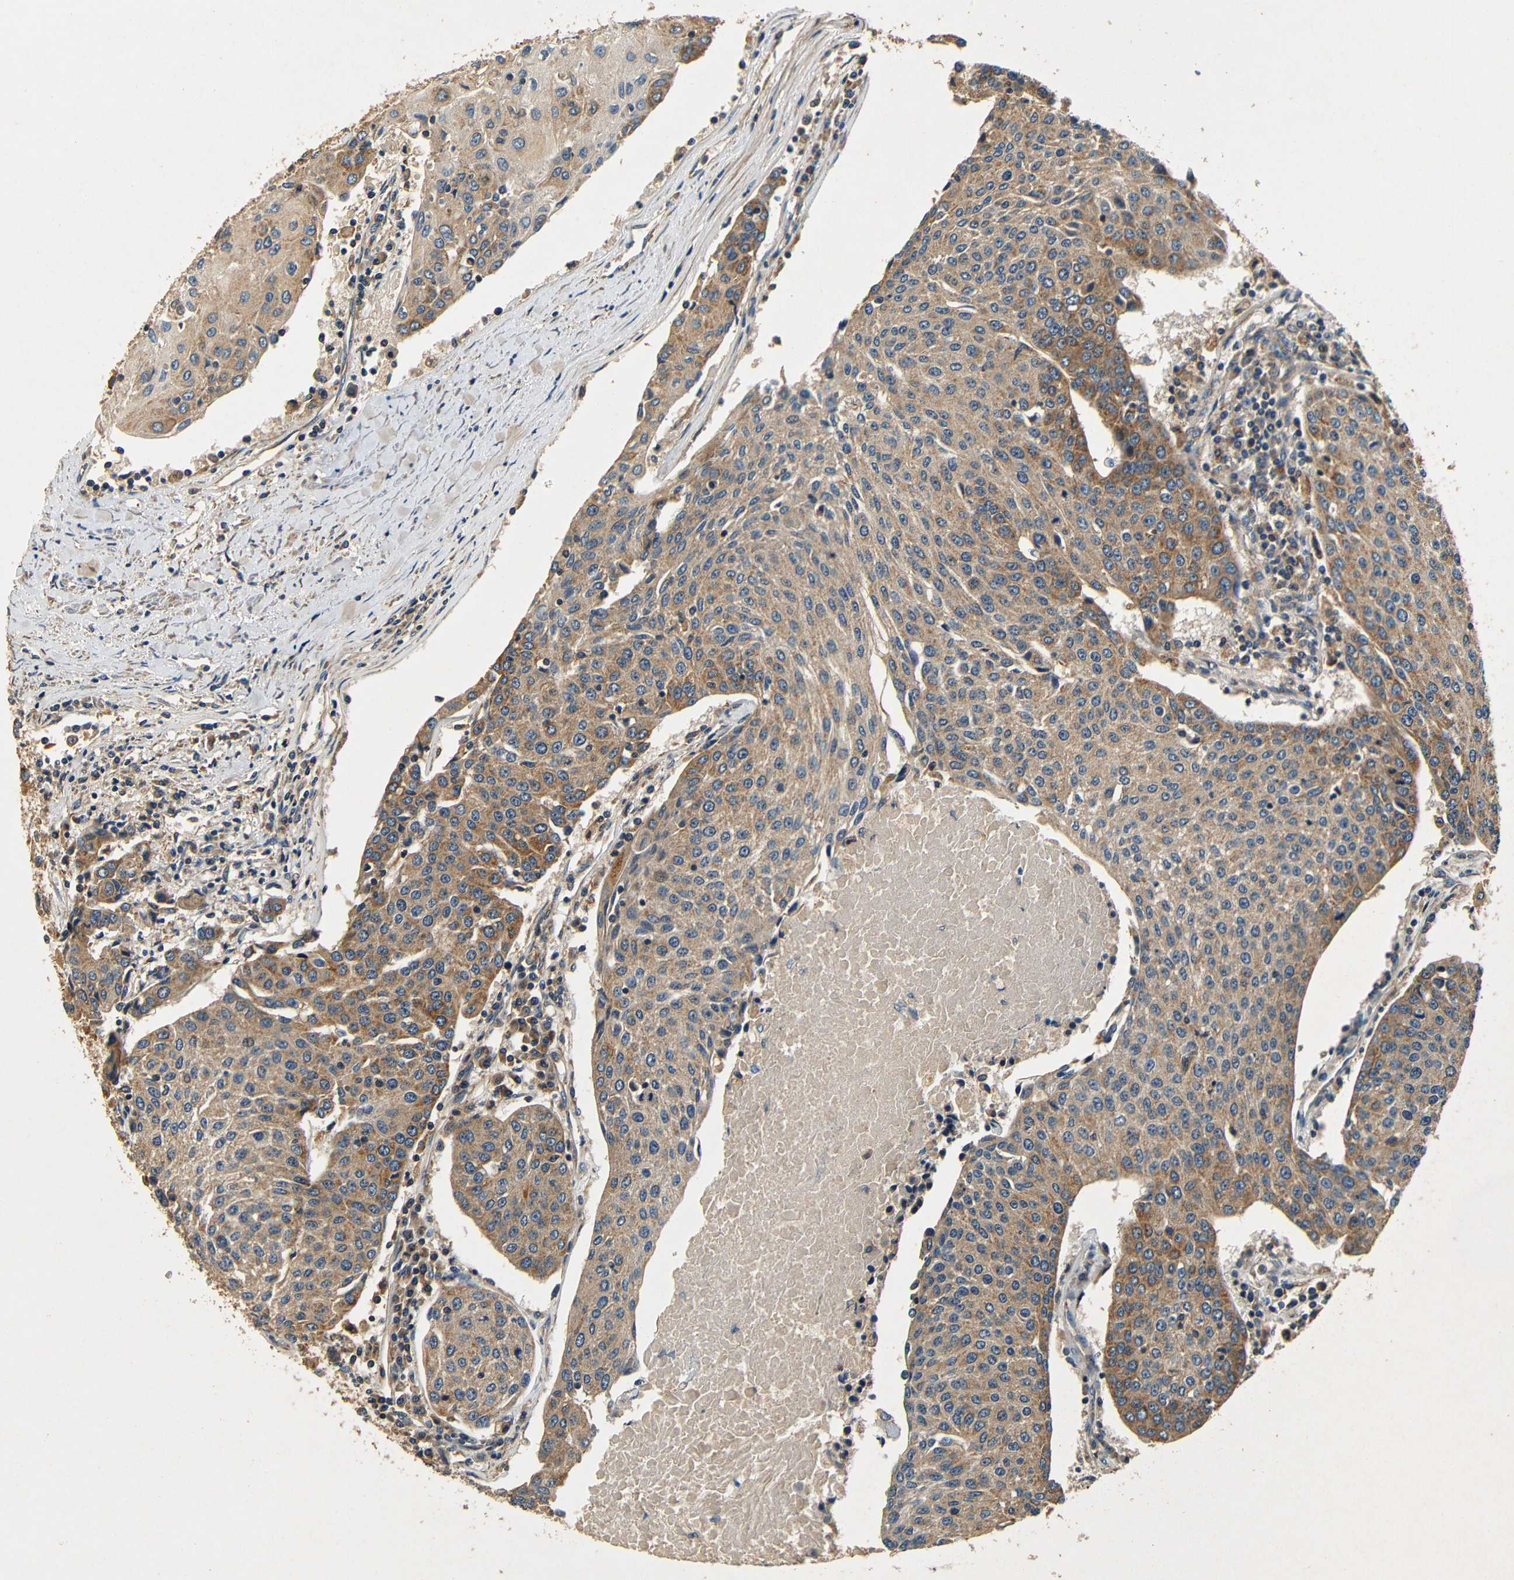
{"staining": {"intensity": "moderate", "quantity": ">75%", "location": "cytoplasmic/membranous"}, "tissue": "urothelial cancer", "cell_type": "Tumor cells", "image_type": "cancer", "snomed": [{"axis": "morphology", "description": "Urothelial carcinoma, High grade"}, {"axis": "topography", "description": "Urinary bladder"}], "caption": "High-grade urothelial carcinoma stained for a protein (brown) displays moderate cytoplasmic/membranous positive staining in approximately >75% of tumor cells.", "gene": "MTX1", "patient": {"sex": "female", "age": 85}}